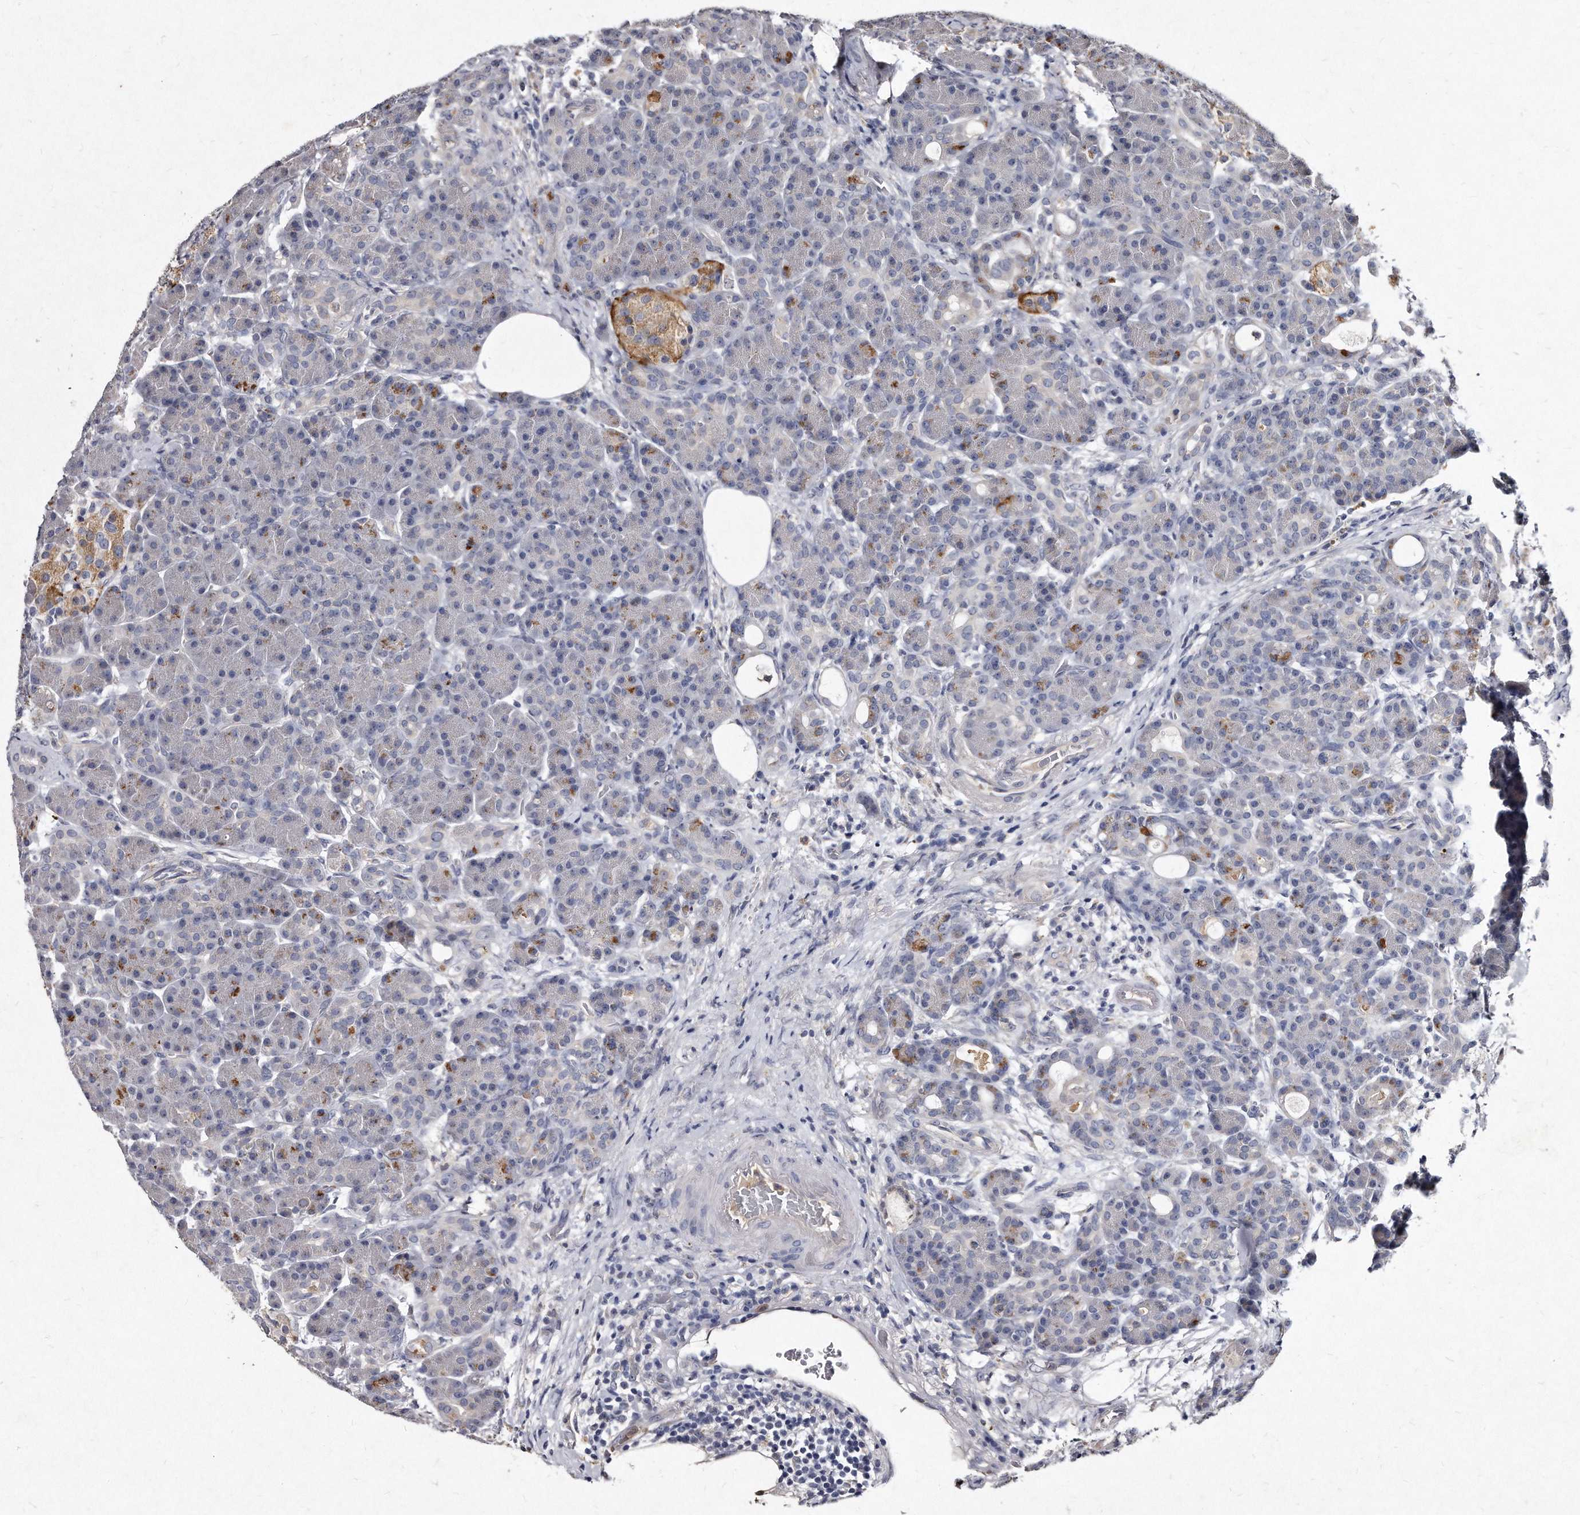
{"staining": {"intensity": "negative", "quantity": "none", "location": "none"}, "tissue": "pancreas", "cell_type": "Exocrine glandular cells", "image_type": "normal", "snomed": [{"axis": "morphology", "description": "Normal tissue, NOS"}, {"axis": "topography", "description": "Pancreas"}], "caption": "High power microscopy photomicrograph of an immunohistochemistry (IHC) image of normal pancreas, revealing no significant staining in exocrine glandular cells.", "gene": "KLHDC3", "patient": {"sex": "male", "age": 63}}